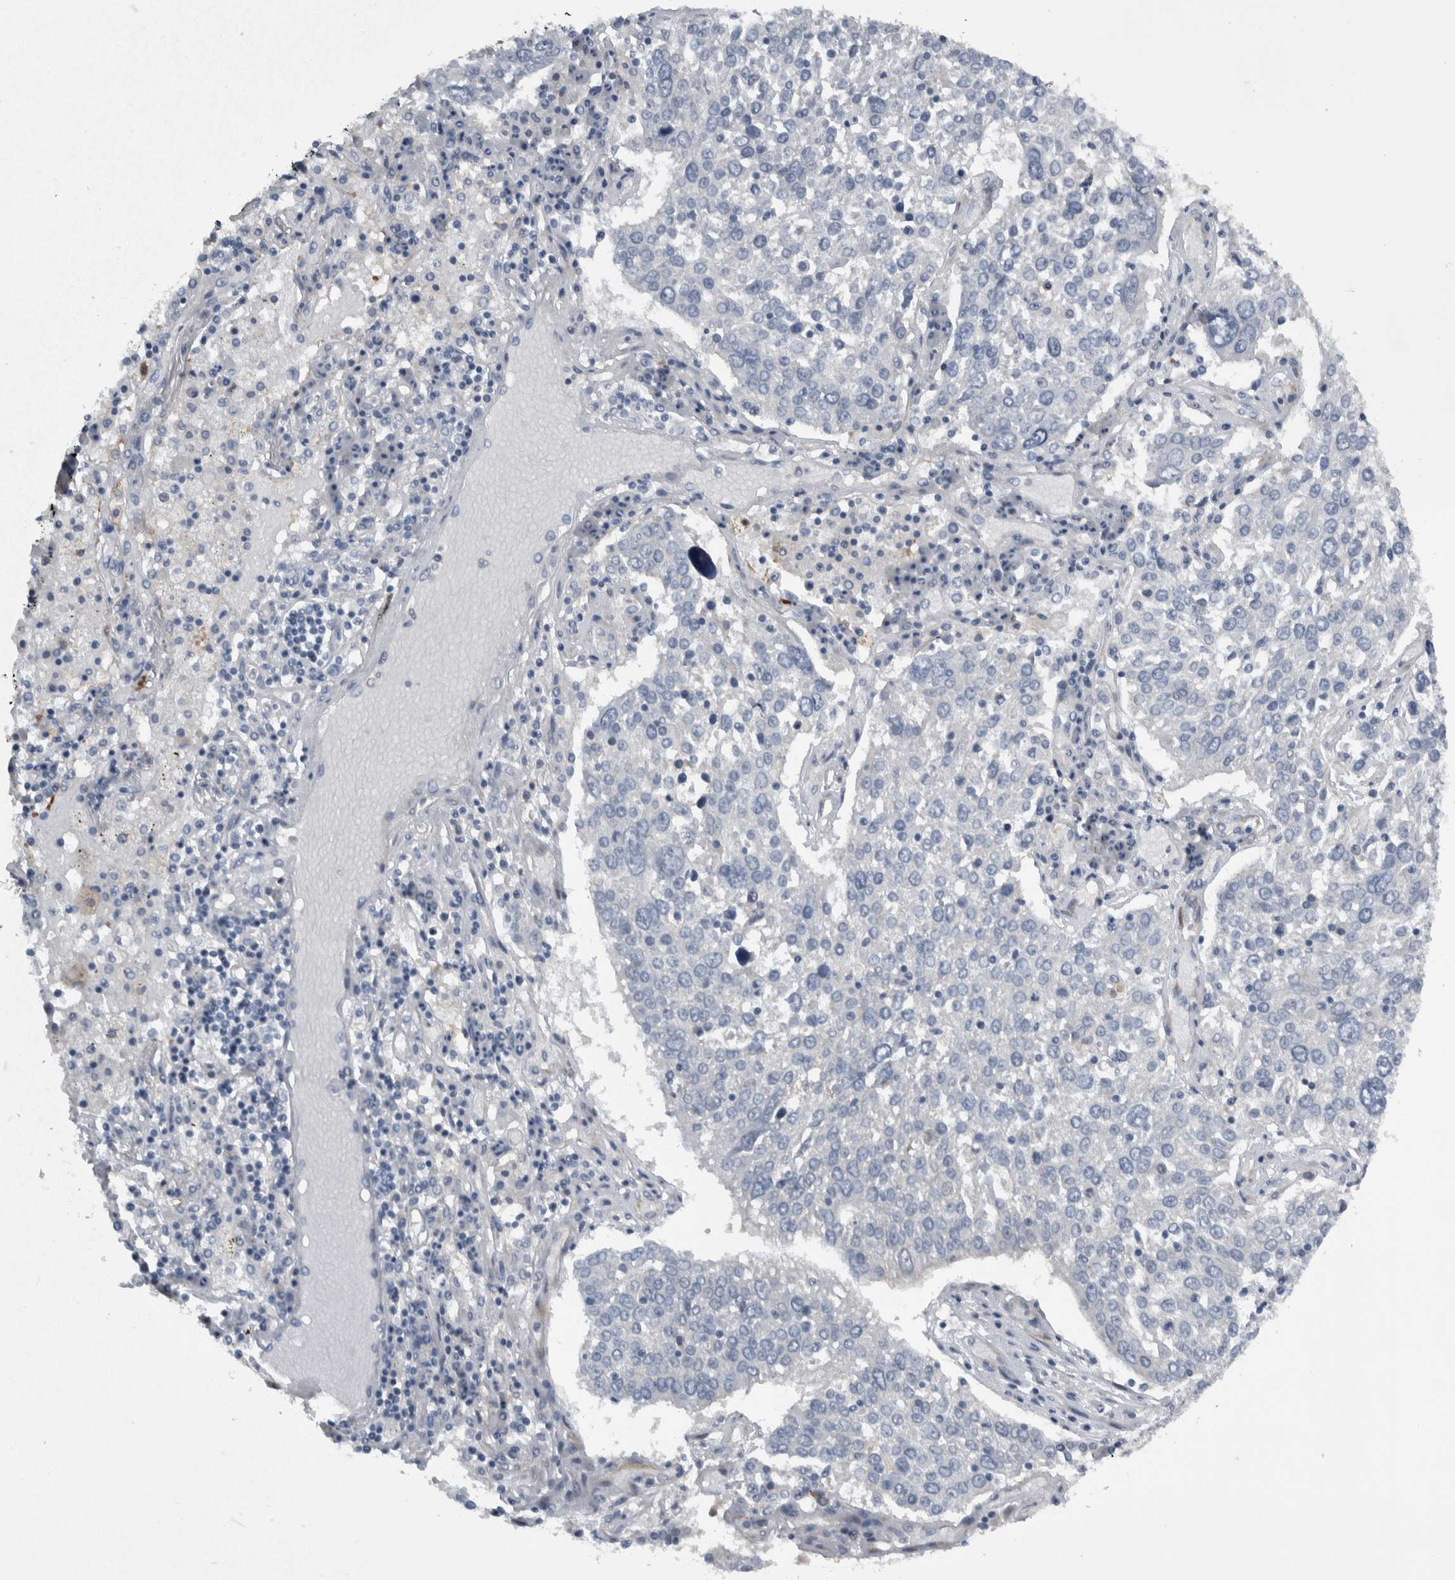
{"staining": {"intensity": "negative", "quantity": "none", "location": "none"}, "tissue": "lung cancer", "cell_type": "Tumor cells", "image_type": "cancer", "snomed": [{"axis": "morphology", "description": "Squamous cell carcinoma, NOS"}, {"axis": "topography", "description": "Lung"}], "caption": "Immunohistochemistry (IHC) of lung cancer reveals no staining in tumor cells.", "gene": "NT5C2", "patient": {"sex": "male", "age": 65}}